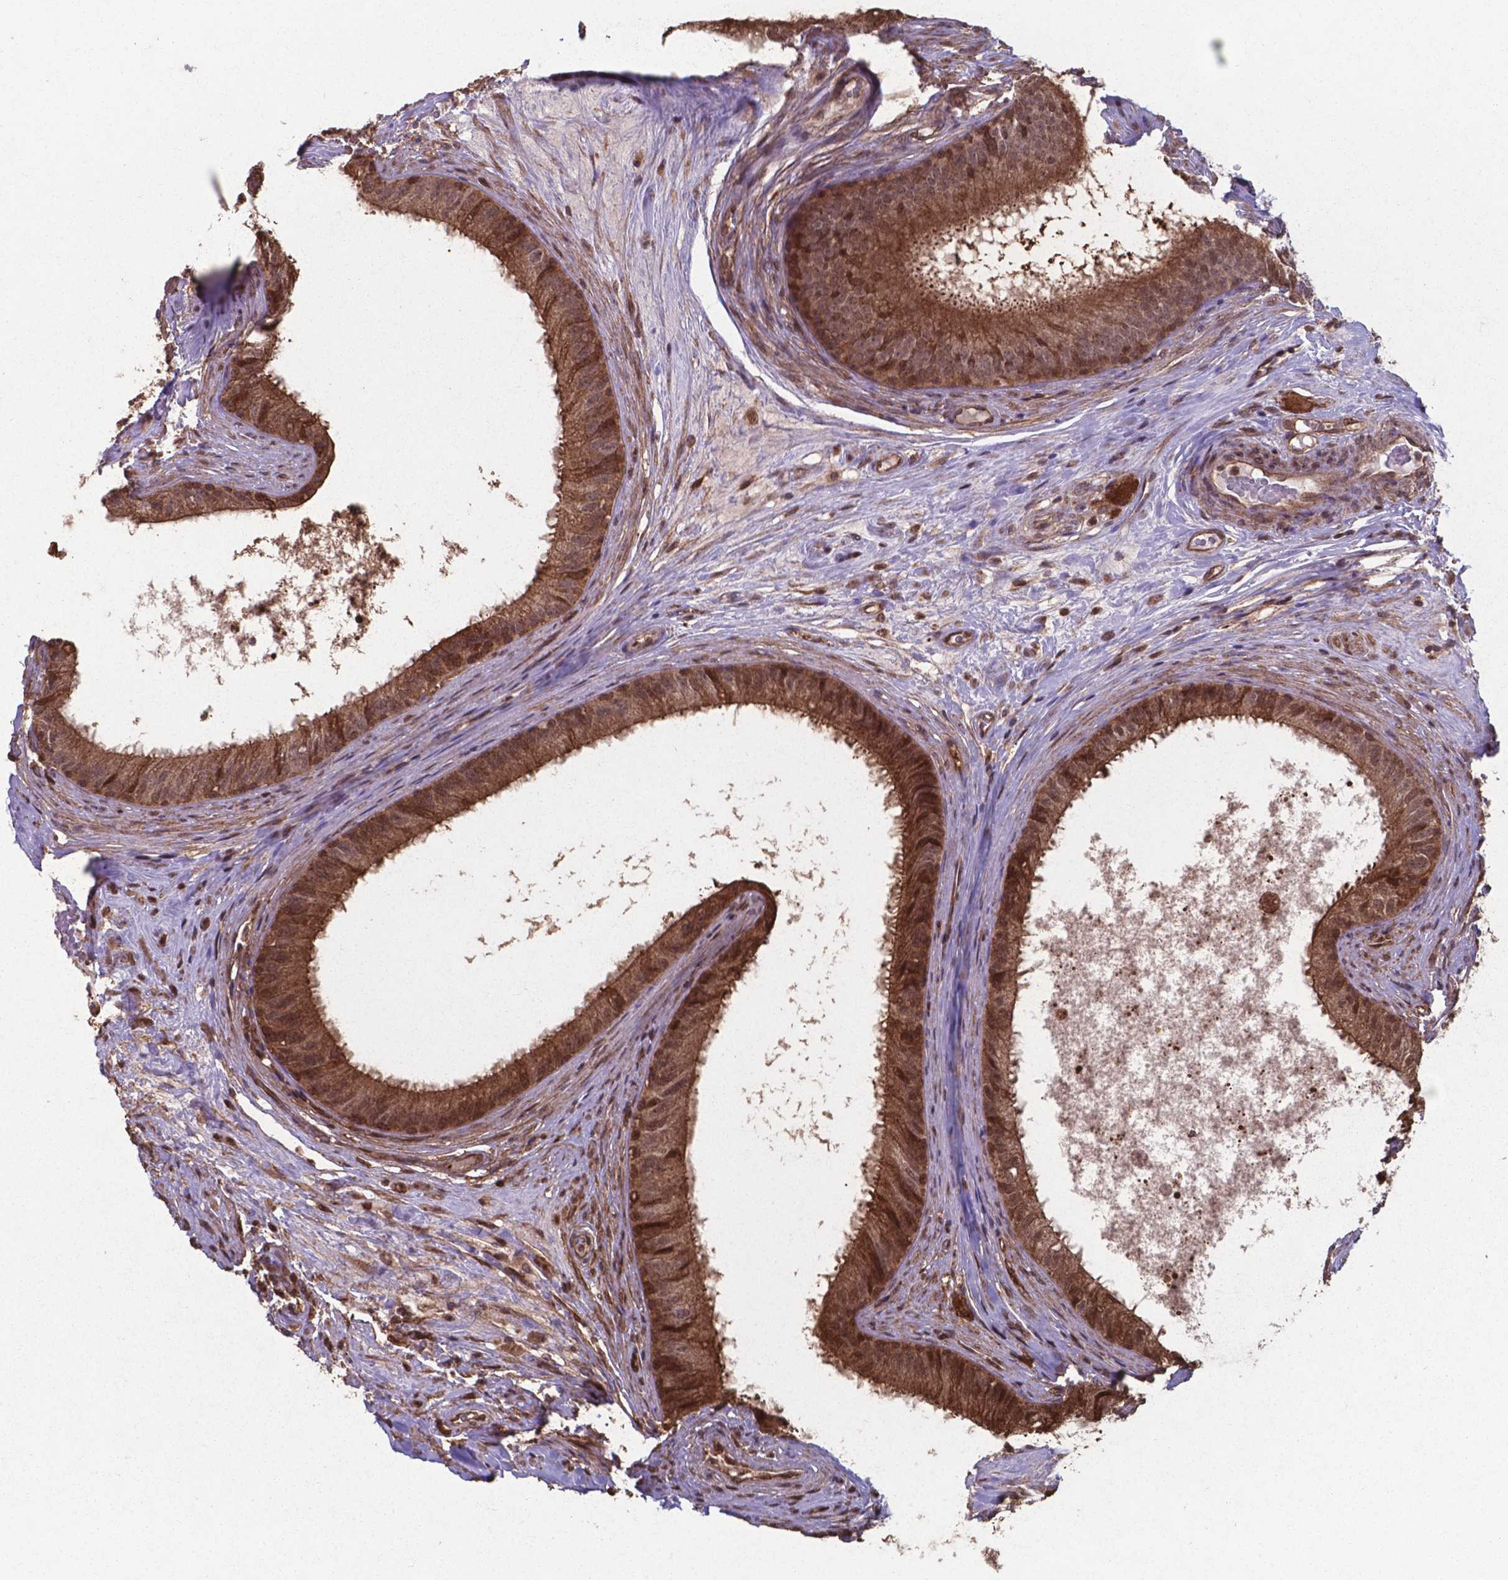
{"staining": {"intensity": "moderate", "quantity": ">75%", "location": "cytoplasmic/membranous,nuclear"}, "tissue": "epididymis", "cell_type": "Glandular cells", "image_type": "normal", "snomed": [{"axis": "morphology", "description": "Normal tissue, NOS"}, {"axis": "topography", "description": "Epididymis"}], "caption": "Immunohistochemical staining of normal human epididymis exhibits medium levels of moderate cytoplasmic/membranous,nuclear expression in approximately >75% of glandular cells.", "gene": "CHP2", "patient": {"sex": "male", "age": 59}}